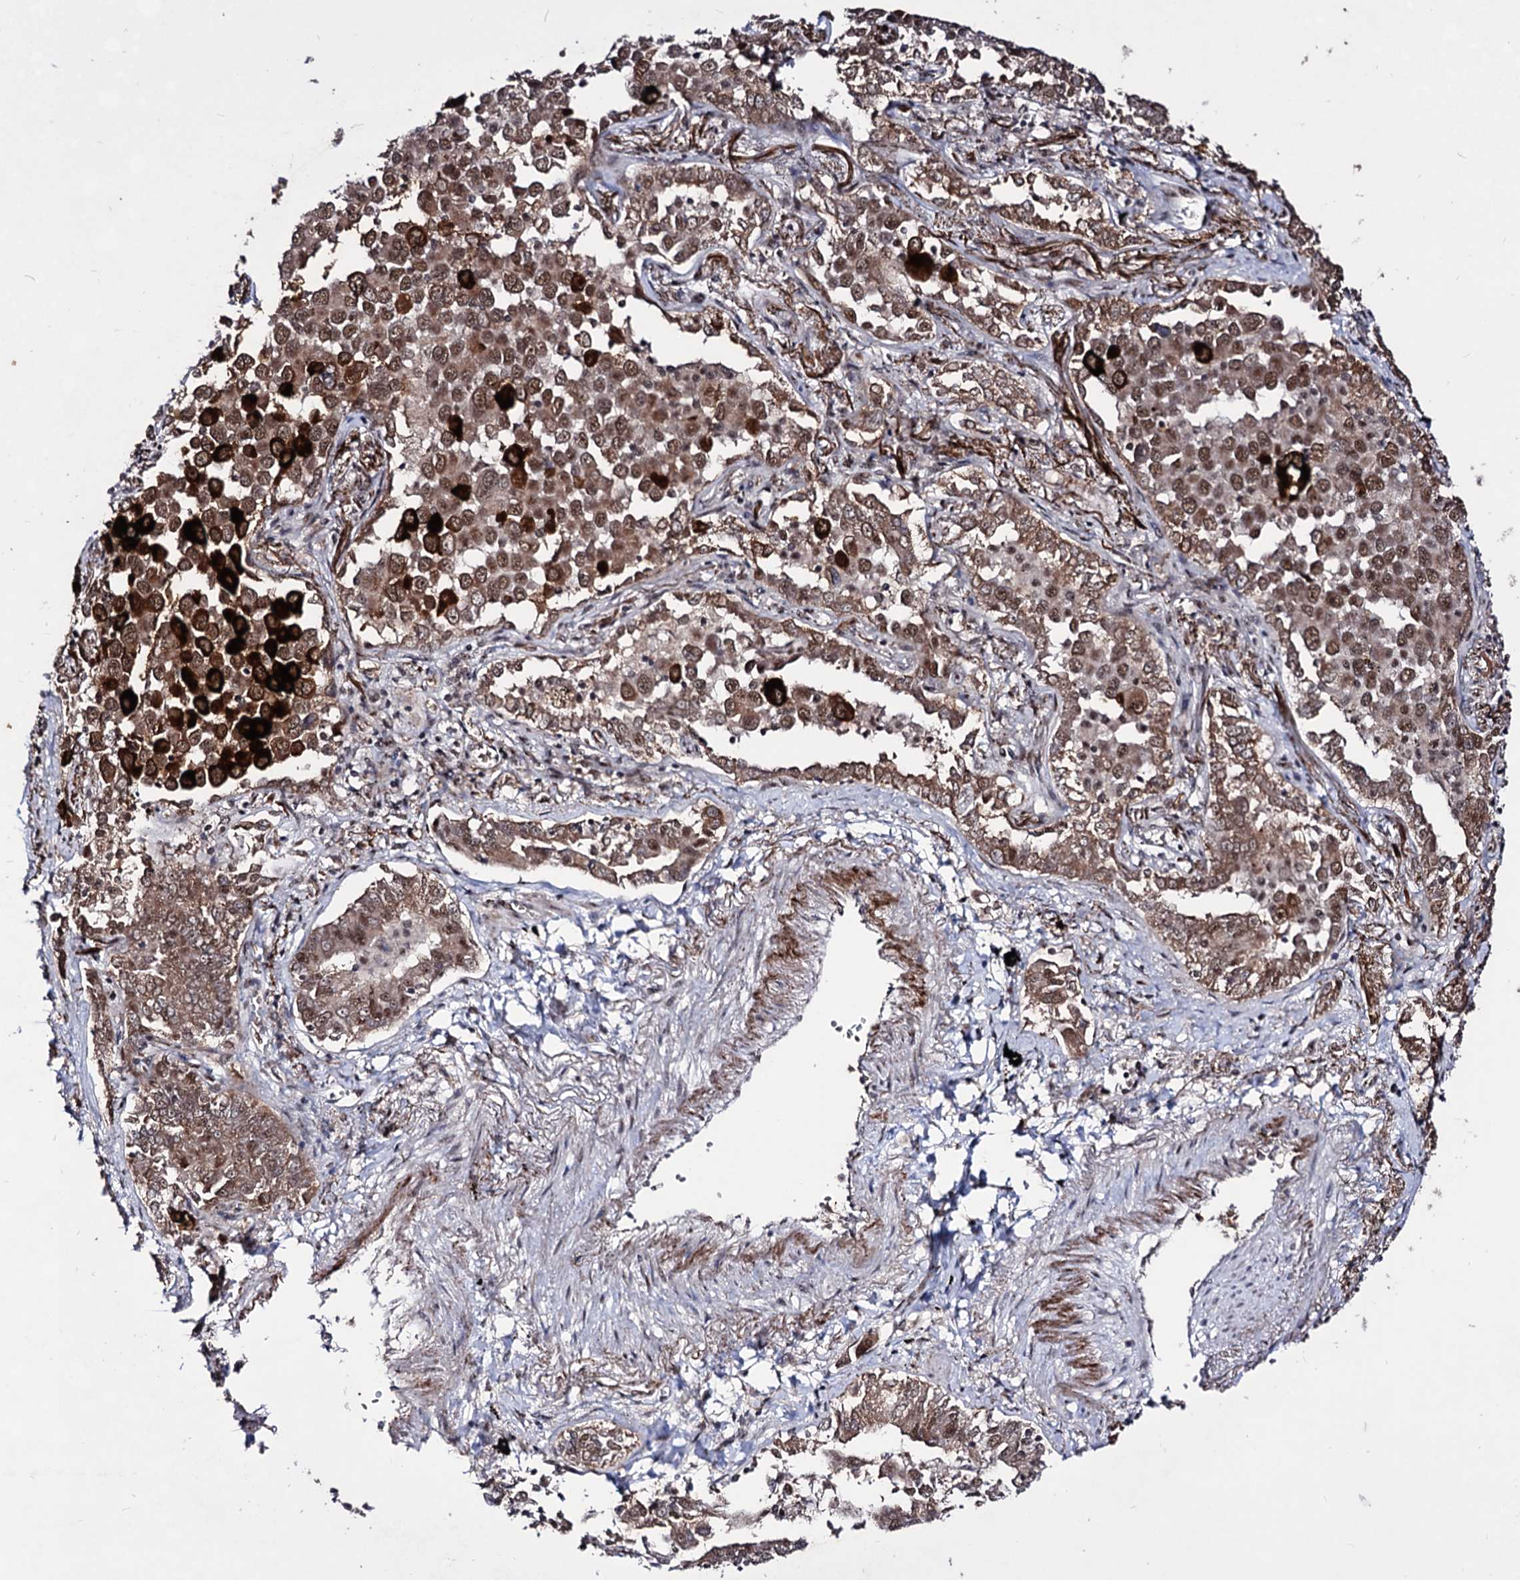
{"staining": {"intensity": "strong", "quantity": ">75%", "location": "cytoplasmic/membranous,nuclear"}, "tissue": "lung cancer", "cell_type": "Tumor cells", "image_type": "cancer", "snomed": [{"axis": "morphology", "description": "Adenocarcinoma, NOS"}, {"axis": "topography", "description": "Lung"}], "caption": "Immunohistochemistry photomicrograph of neoplastic tissue: human lung adenocarcinoma stained using immunohistochemistry (IHC) exhibits high levels of strong protein expression localized specifically in the cytoplasmic/membranous and nuclear of tumor cells, appearing as a cytoplasmic/membranous and nuclear brown color.", "gene": "EXOSC10", "patient": {"sex": "male", "age": 67}}